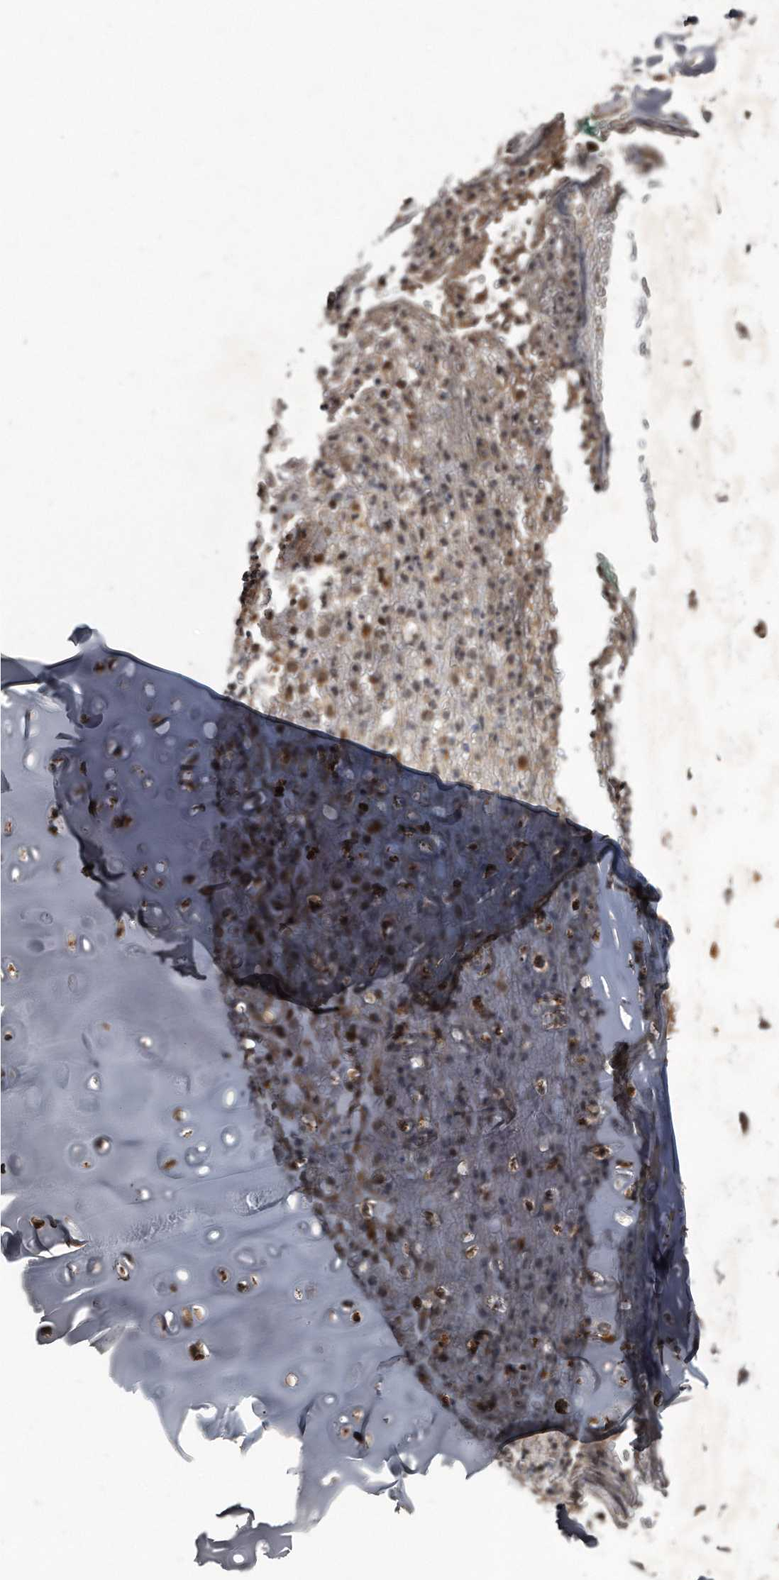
{"staining": {"intensity": "moderate", "quantity": ">75%", "location": "cytoplasmic/membranous"}, "tissue": "soft tissue", "cell_type": "Chondrocytes", "image_type": "normal", "snomed": [{"axis": "morphology", "description": "Normal tissue, NOS"}, {"axis": "morphology", "description": "Basal cell carcinoma"}, {"axis": "topography", "description": "Cartilage tissue"}, {"axis": "topography", "description": "Nasopharynx"}, {"axis": "topography", "description": "Oral tissue"}], "caption": "This image exhibits normal soft tissue stained with IHC to label a protein in brown. The cytoplasmic/membranous of chondrocytes show moderate positivity for the protein. Nuclei are counter-stained blue.", "gene": "FAM136A", "patient": {"sex": "female", "age": 77}}